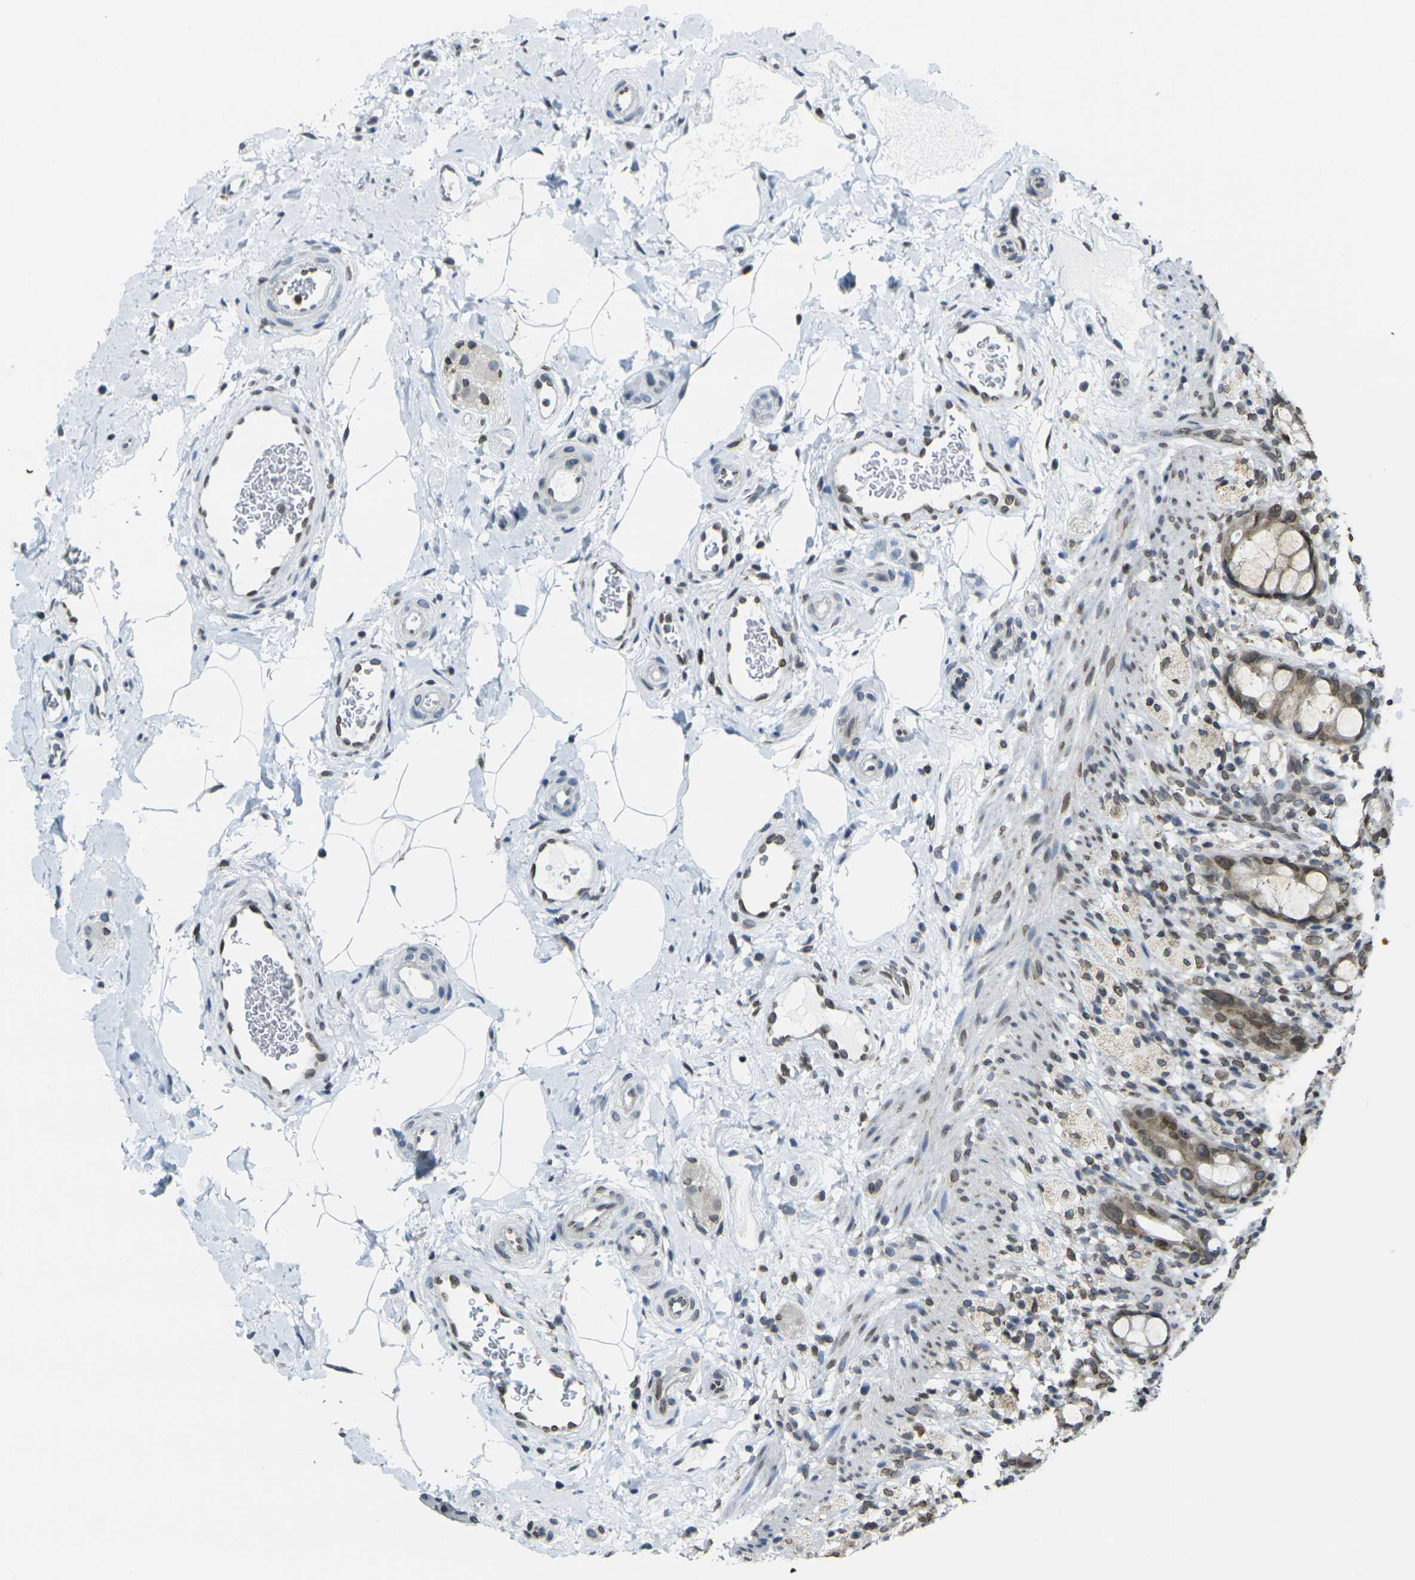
{"staining": {"intensity": "moderate", "quantity": ">75%", "location": "cytoplasmic/membranous,nuclear"}, "tissue": "rectum", "cell_type": "Glandular cells", "image_type": "normal", "snomed": [{"axis": "morphology", "description": "Normal tissue, NOS"}, {"axis": "topography", "description": "Rectum"}], "caption": "Unremarkable rectum displays moderate cytoplasmic/membranous,nuclear expression in approximately >75% of glandular cells.", "gene": "BRDT", "patient": {"sex": "male", "age": 44}}